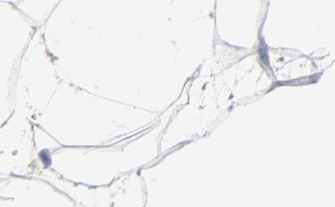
{"staining": {"intensity": "weak", "quantity": ">75%", "location": "cytoplasmic/membranous"}, "tissue": "adipose tissue", "cell_type": "Adipocytes", "image_type": "normal", "snomed": [{"axis": "morphology", "description": "Normal tissue, NOS"}, {"axis": "morphology", "description": "Duct carcinoma"}, {"axis": "topography", "description": "Breast"}, {"axis": "topography", "description": "Adipose tissue"}], "caption": "Immunohistochemistry (IHC) (DAB (3,3'-diaminobenzidine)) staining of unremarkable adipose tissue demonstrates weak cytoplasmic/membranous protein positivity in approximately >75% of adipocytes.", "gene": "UQCRC1", "patient": {"sex": "female", "age": 37}}